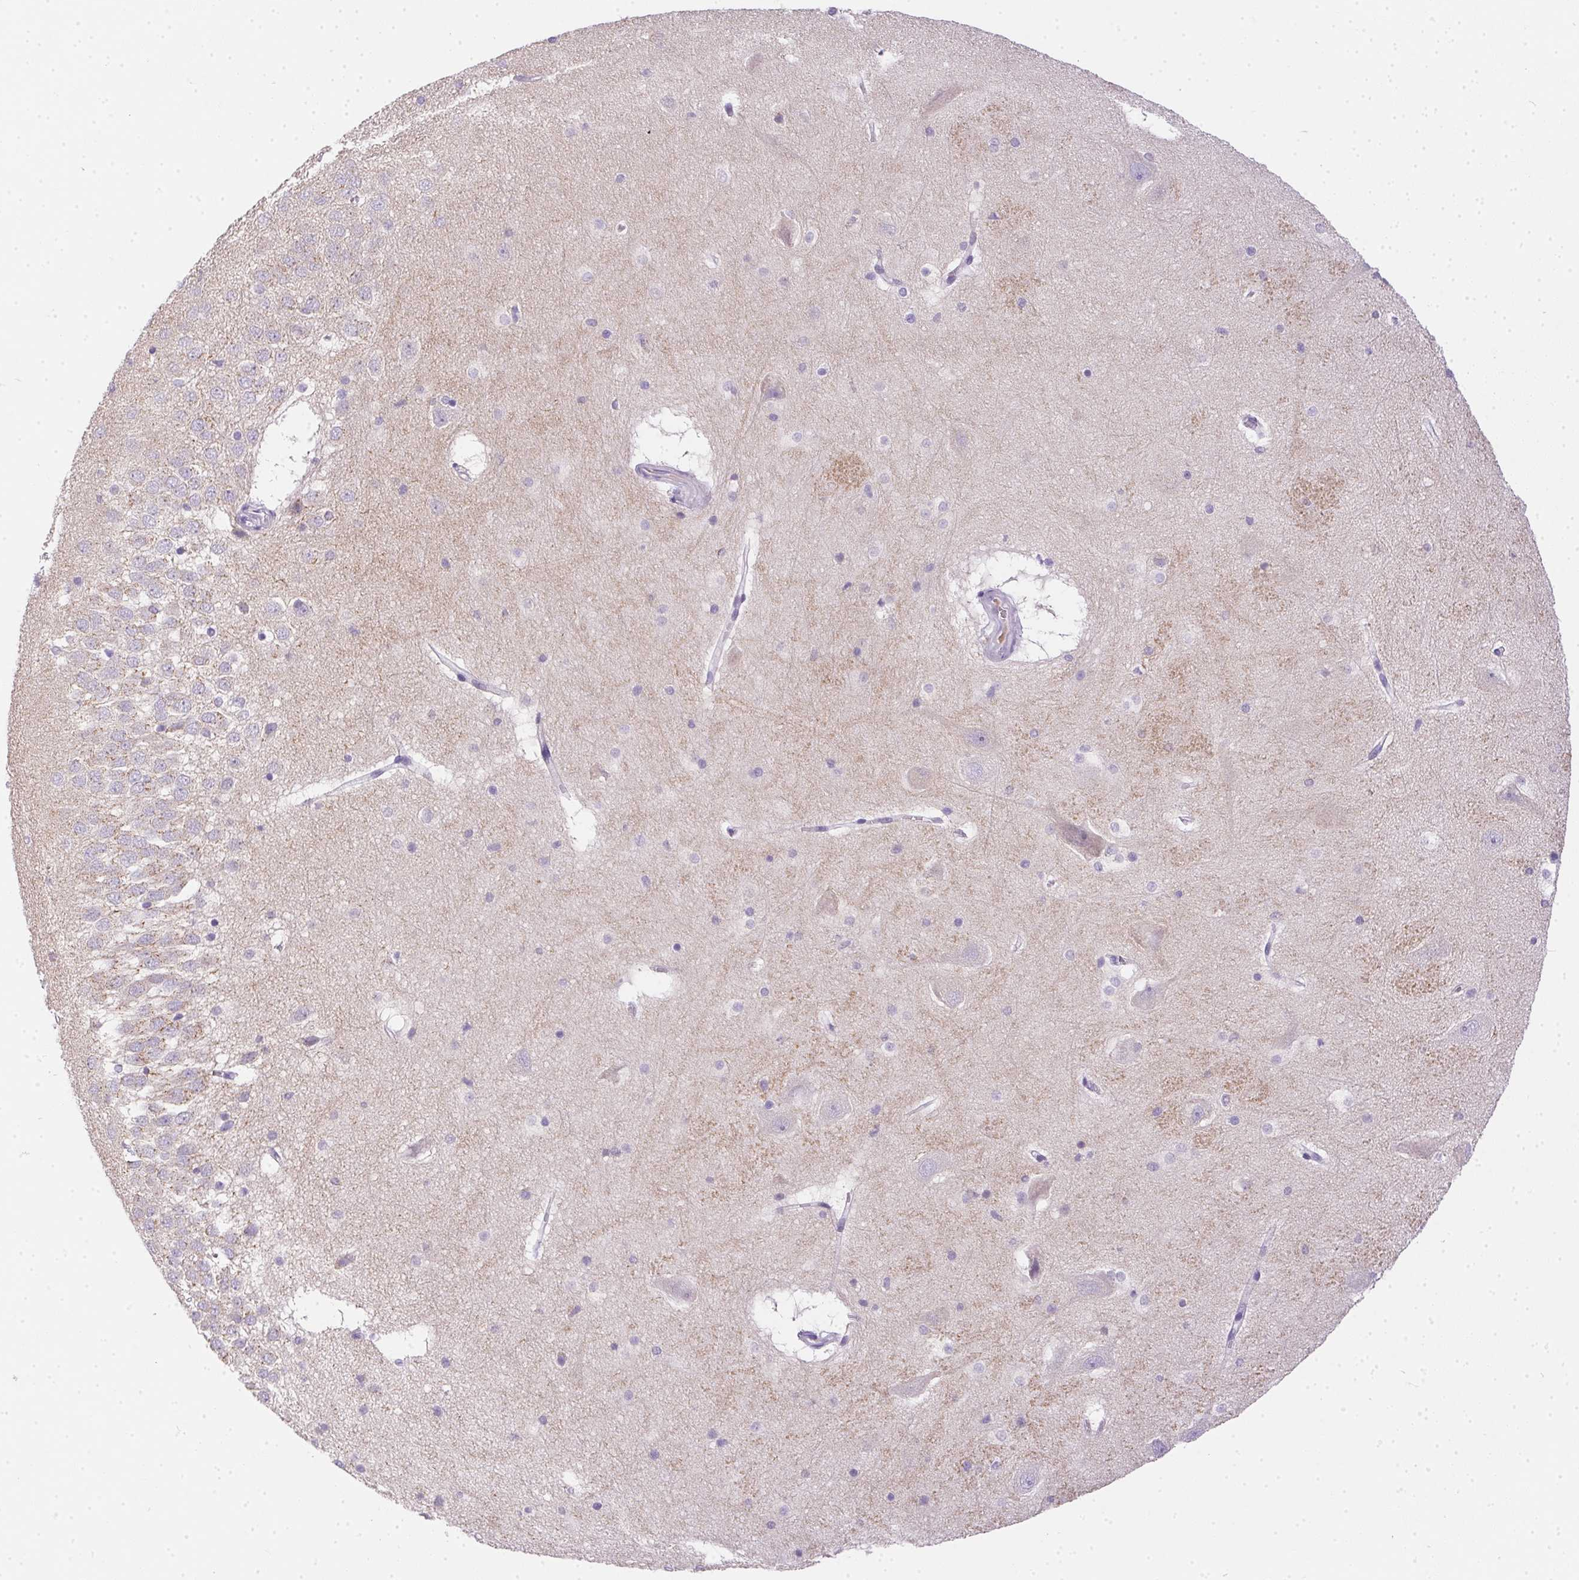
{"staining": {"intensity": "negative", "quantity": "none", "location": "none"}, "tissue": "hippocampus", "cell_type": "Glial cells", "image_type": "normal", "snomed": [{"axis": "morphology", "description": "Normal tissue, NOS"}, {"axis": "topography", "description": "Hippocampus"}], "caption": "Hippocampus stained for a protein using IHC shows no expression glial cells.", "gene": "SSTR4", "patient": {"sex": "male", "age": 45}}